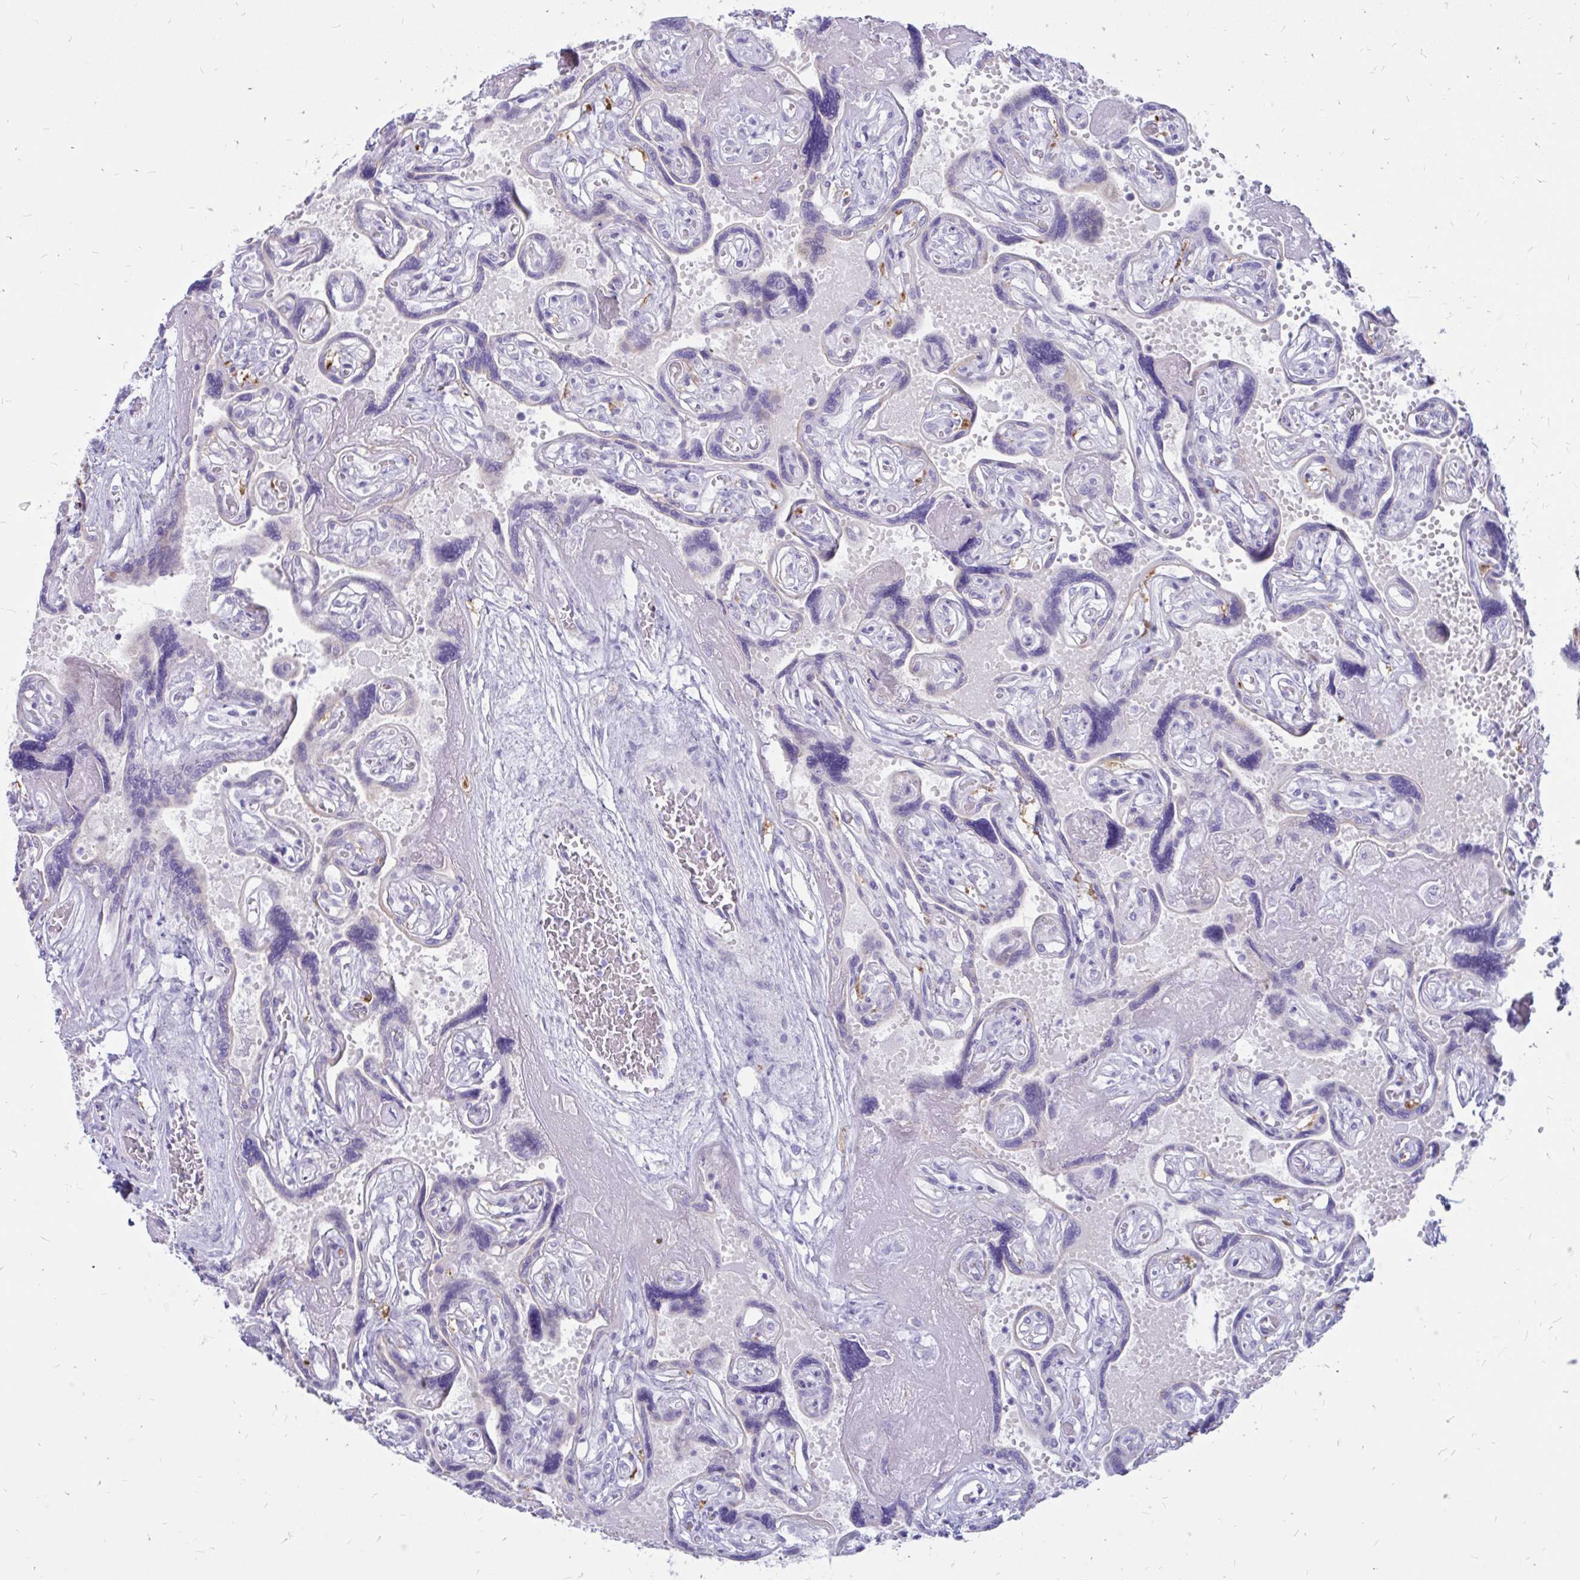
{"staining": {"intensity": "negative", "quantity": "none", "location": "none"}, "tissue": "placenta", "cell_type": "Decidual cells", "image_type": "normal", "snomed": [{"axis": "morphology", "description": "Normal tissue, NOS"}, {"axis": "topography", "description": "Placenta"}], "caption": "Decidual cells show no significant protein staining in unremarkable placenta. (DAB (3,3'-diaminobenzidine) IHC visualized using brightfield microscopy, high magnification).", "gene": "IGSF5", "patient": {"sex": "female", "age": 32}}